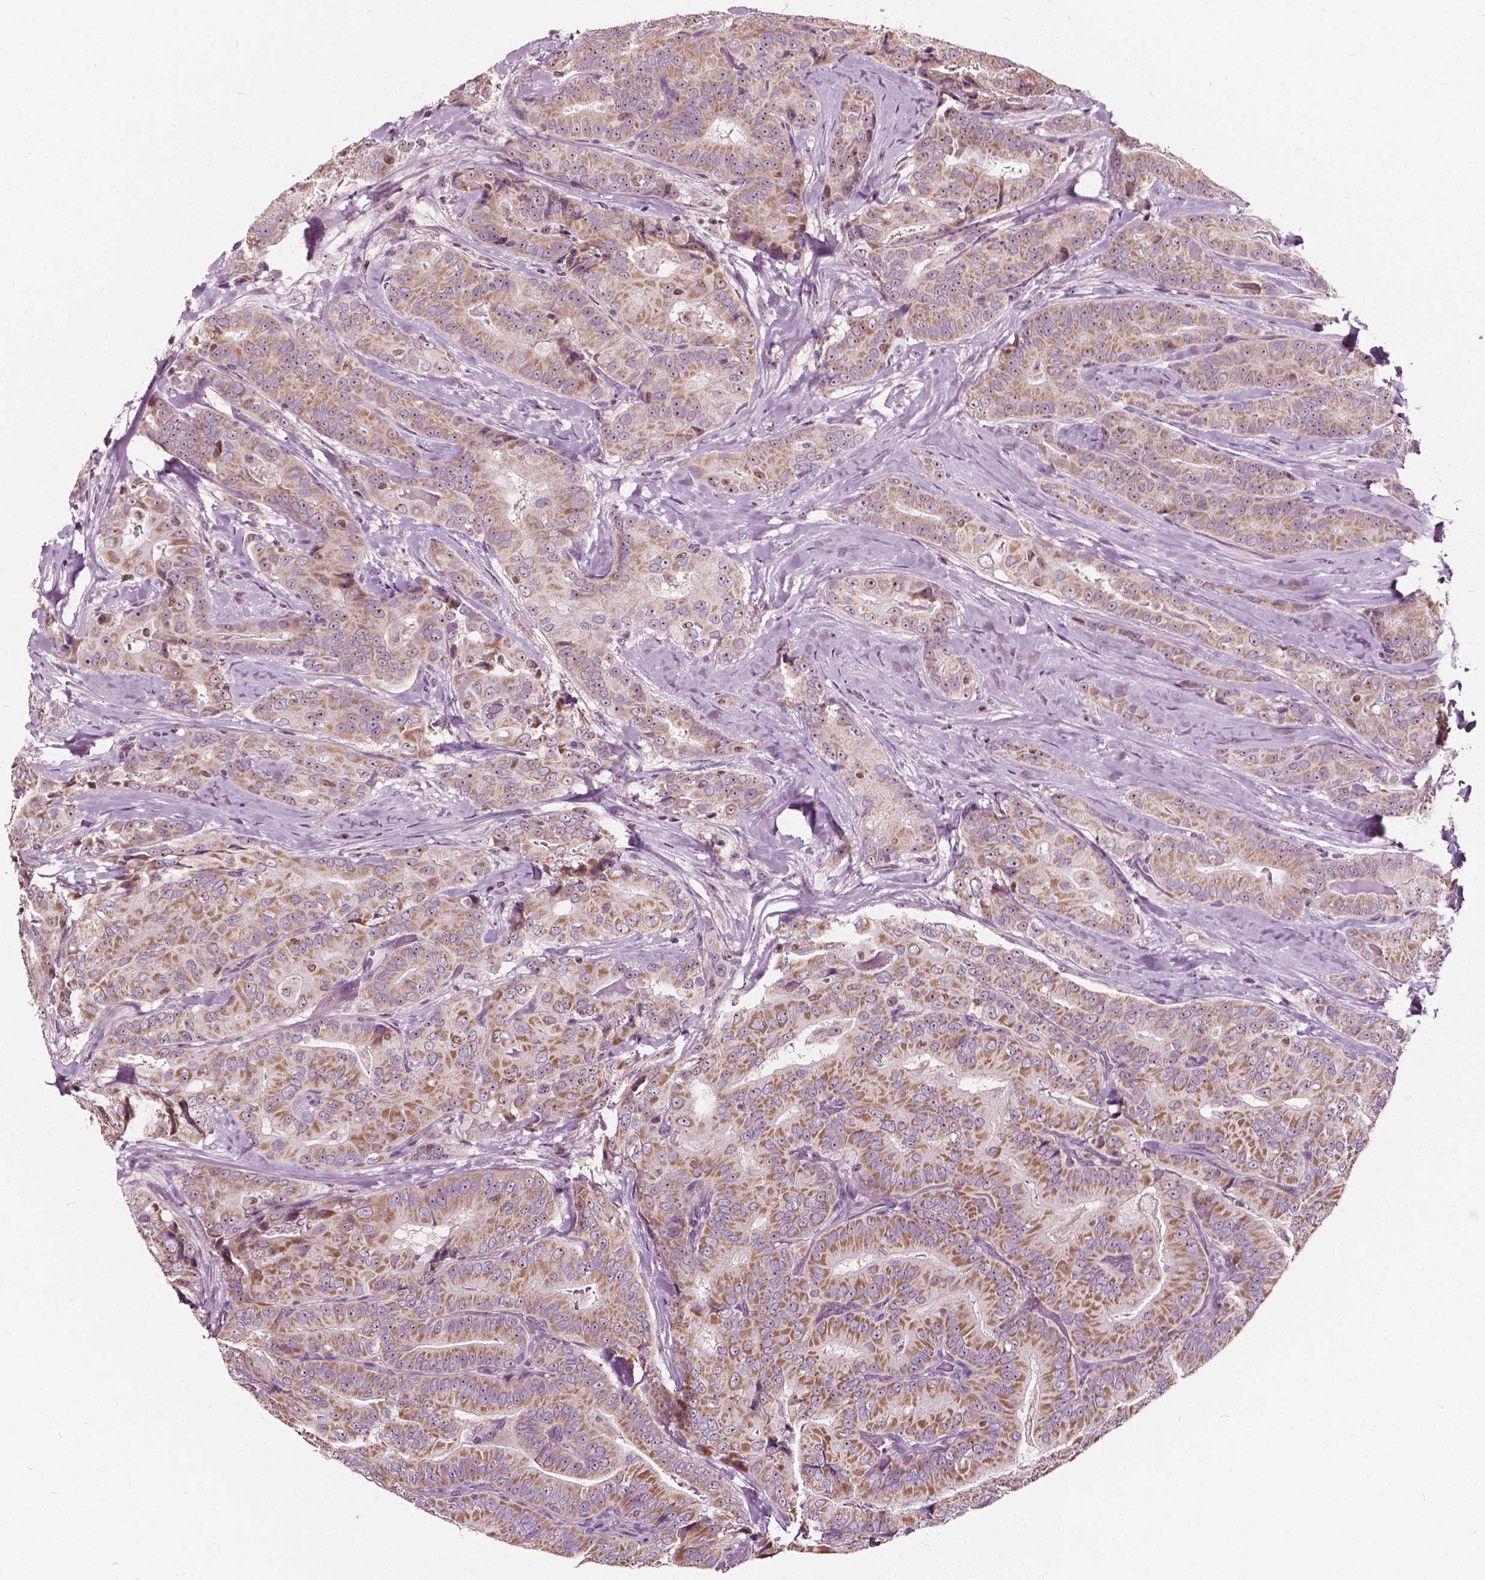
{"staining": {"intensity": "moderate", "quantity": ">75%", "location": "cytoplasmic/membranous,nuclear"}, "tissue": "thyroid cancer", "cell_type": "Tumor cells", "image_type": "cancer", "snomed": [{"axis": "morphology", "description": "Papillary adenocarcinoma, NOS"}, {"axis": "topography", "description": "Thyroid gland"}], "caption": "Immunohistochemical staining of human thyroid cancer demonstrates medium levels of moderate cytoplasmic/membranous and nuclear expression in approximately >75% of tumor cells. (DAB (3,3'-diaminobenzidine) = brown stain, brightfield microscopy at high magnification).", "gene": "ODF3L2", "patient": {"sex": "male", "age": 61}}